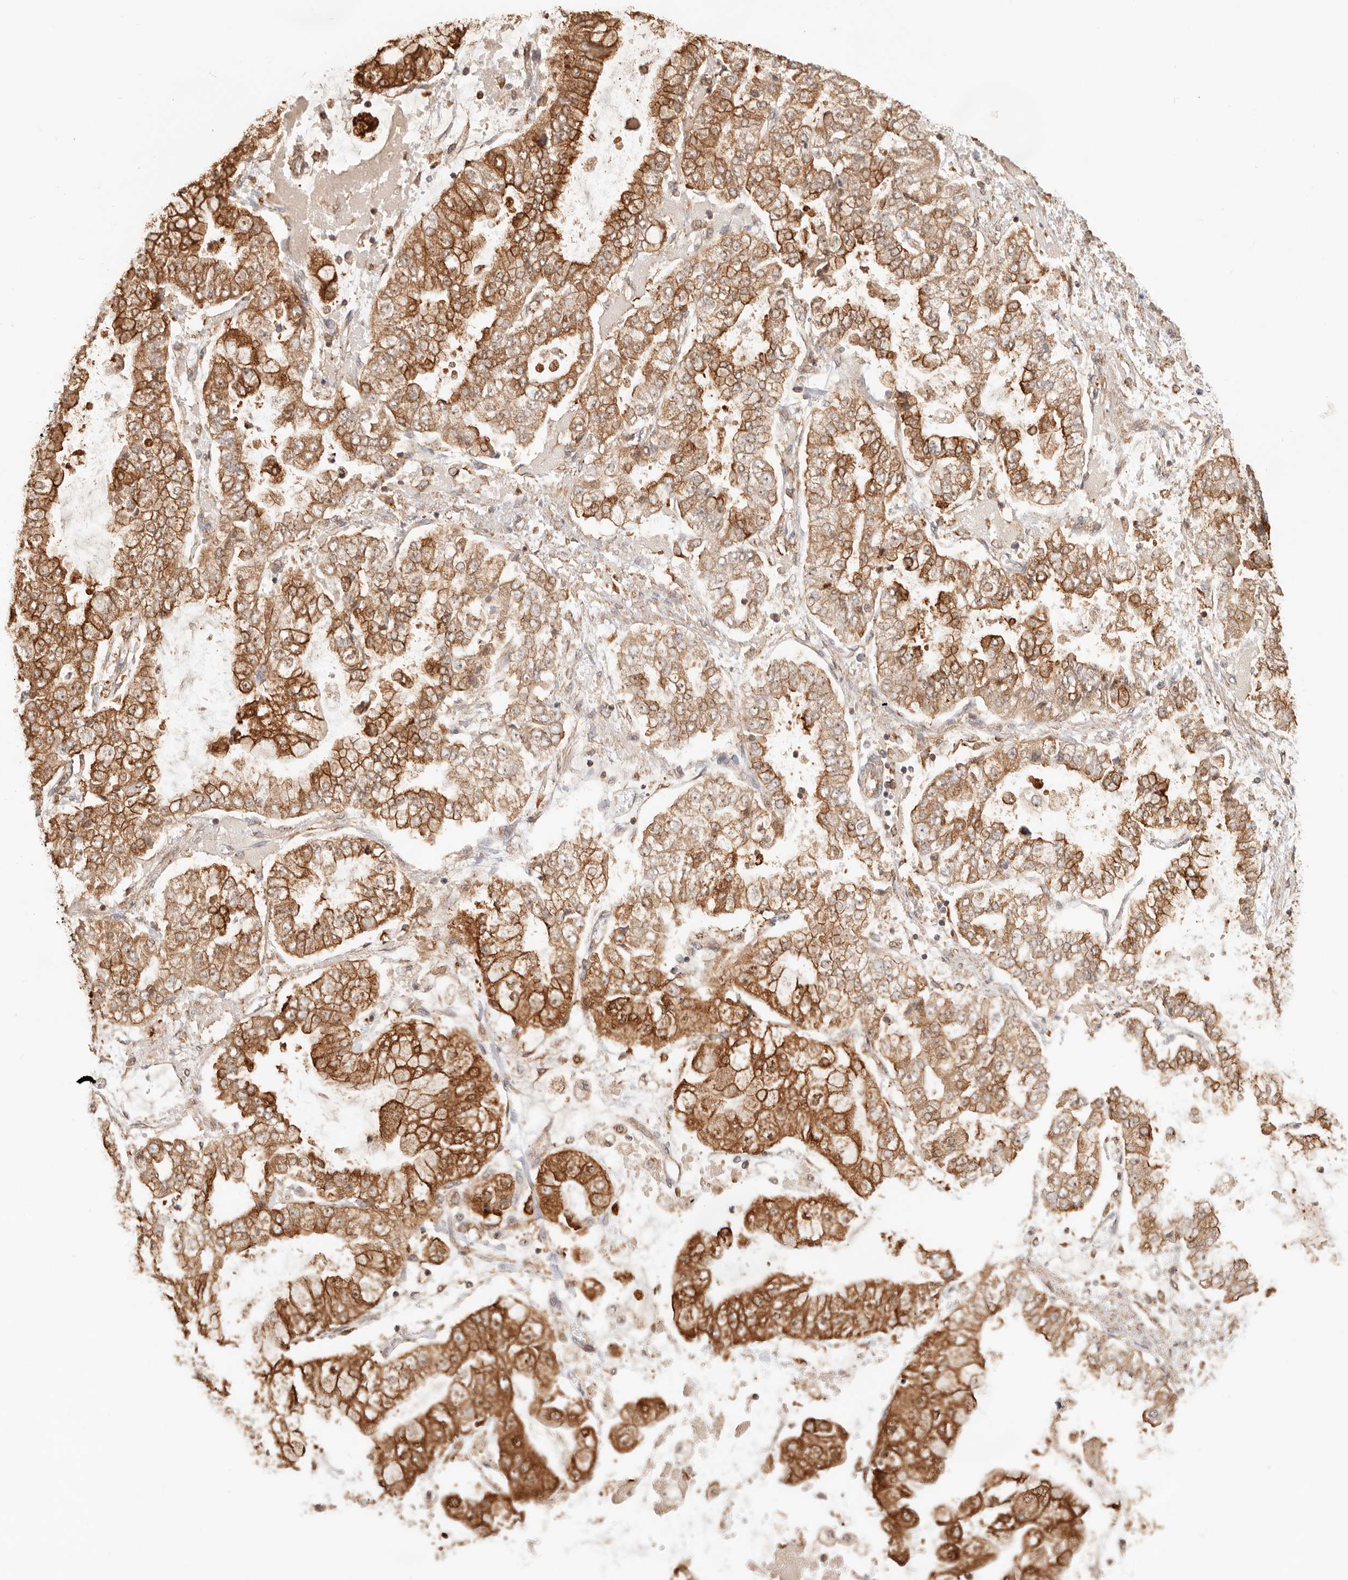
{"staining": {"intensity": "strong", "quantity": ">75%", "location": "cytoplasmic/membranous,nuclear"}, "tissue": "stomach cancer", "cell_type": "Tumor cells", "image_type": "cancer", "snomed": [{"axis": "morphology", "description": "Adenocarcinoma, NOS"}, {"axis": "topography", "description": "Stomach"}], "caption": "A brown stain shows strong cytoplasmic/membranous and nuclear positivity of a protein in stomach cancer tumor cells.", "gene": "HEXD", "patient": {"sex": "male", "age": 76}}